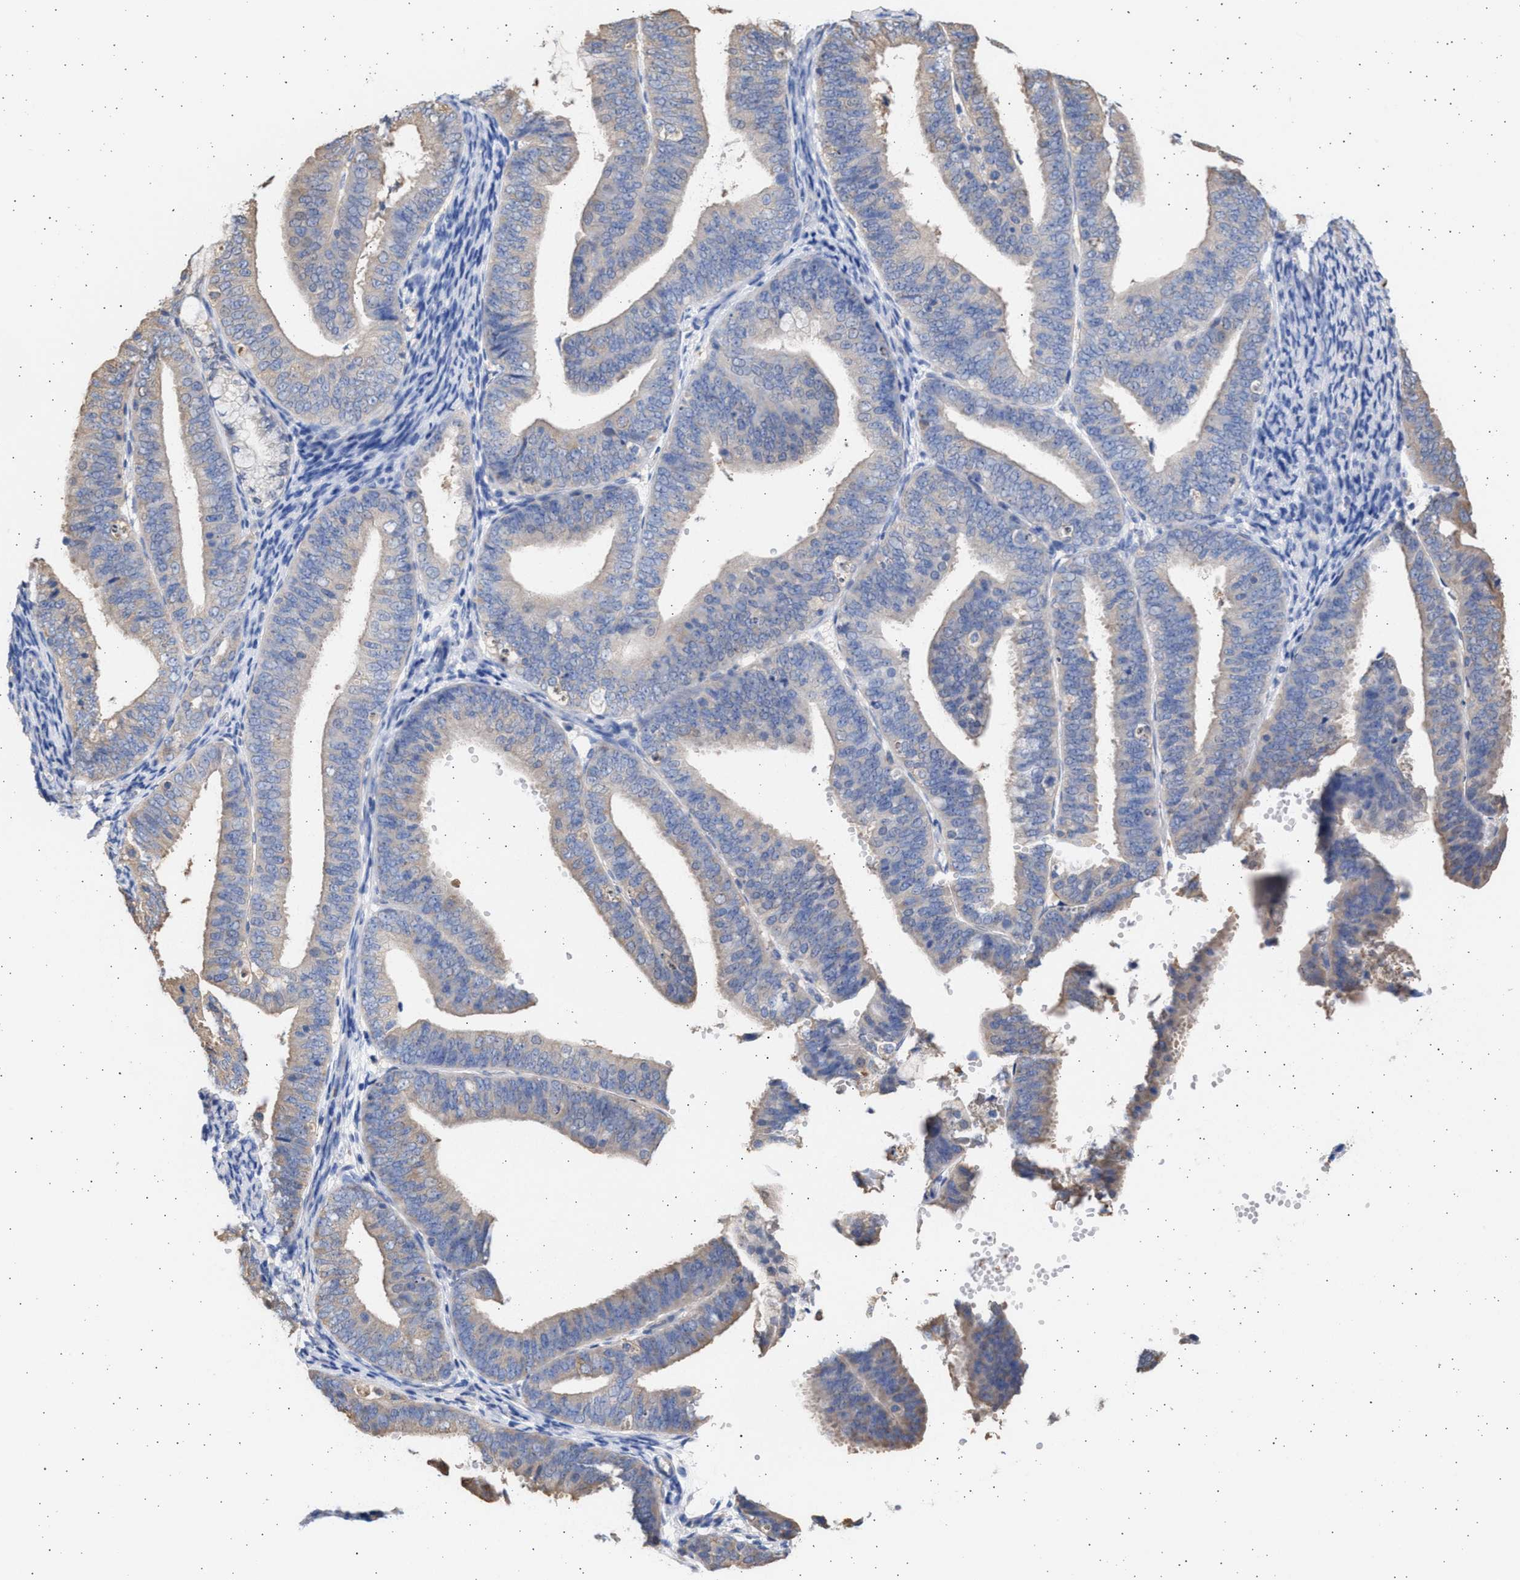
{"staining": {"intensity": "weak", "quantity": "<25%", "location": "cytoplasmic/membranous"}, "tissue": "endometrial cancer", "cell_type": "Tumor cells", "image_type": "cancer", "snomed": [{"axis": "morphology", "description": "Adenocarcinoma, NOS"}, {"axis": "topography", "description": "Endometrium"}], "caption": "IHC of adenocarcinoma (endometrial) exhibits no positivity in tumor cells.", "gene": "ALDOC", "patient": {"sex": "female", "age": 63}}